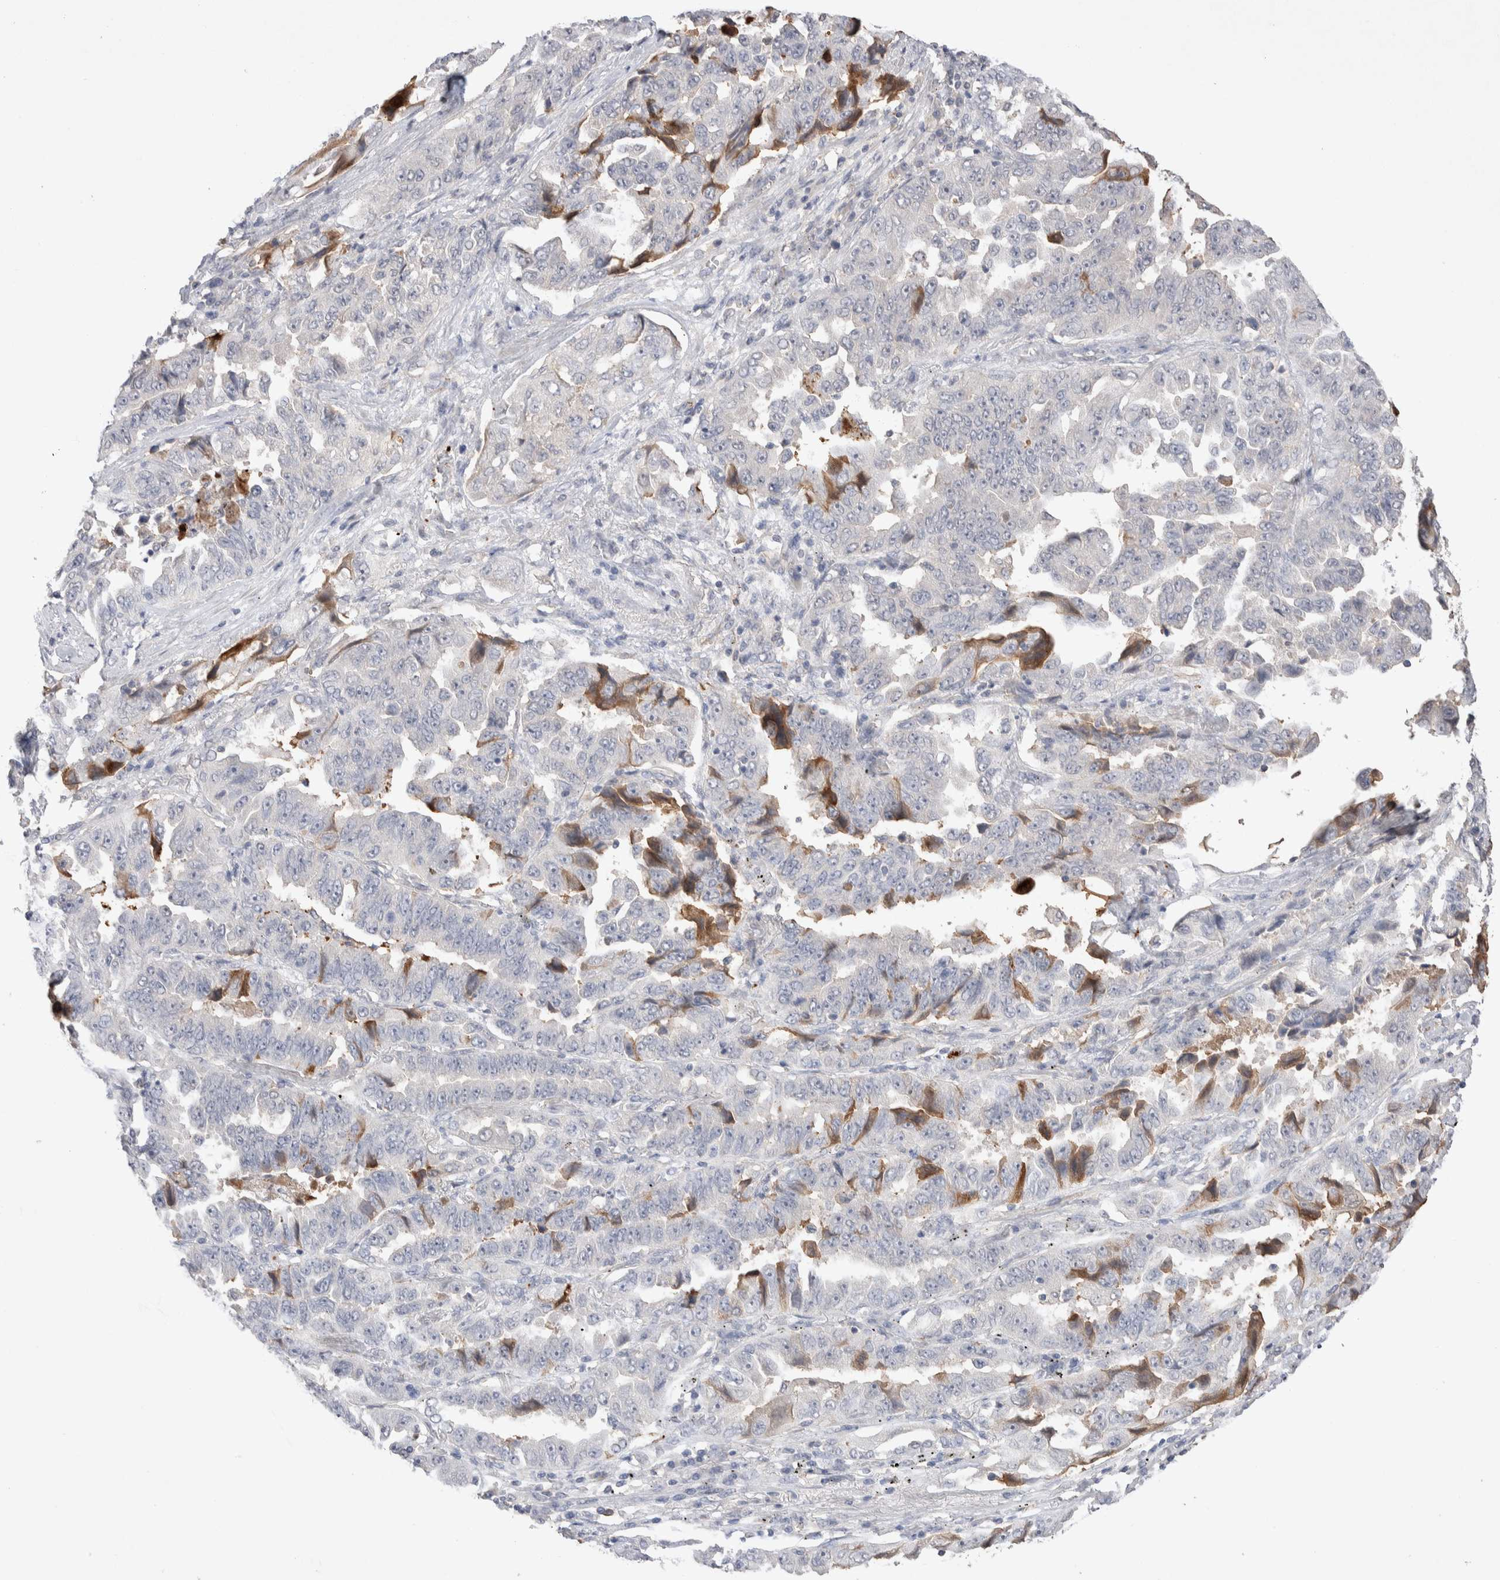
{"staining": {"intensity": "moderate", "quantity": "<25%", "location": "cytoplasmic/membranous"}, "tissue": "lung cancer", "cell_type": "Tumor cells", "image_type": "cancer", "snomed": [{"axis": "morphology", "description": "Adenocarcinoma, NOS"}, {"axis": "topography", "description": "Lung"}], "caption": "Human lung cancer (adenocarcinoma) stained with a brown dye displays moderate cytoplasmic/membranous positive expression in about <25% of tumor cells.", "gene": "FFAR2", "patient": {"sex": "female", "age": 51}}